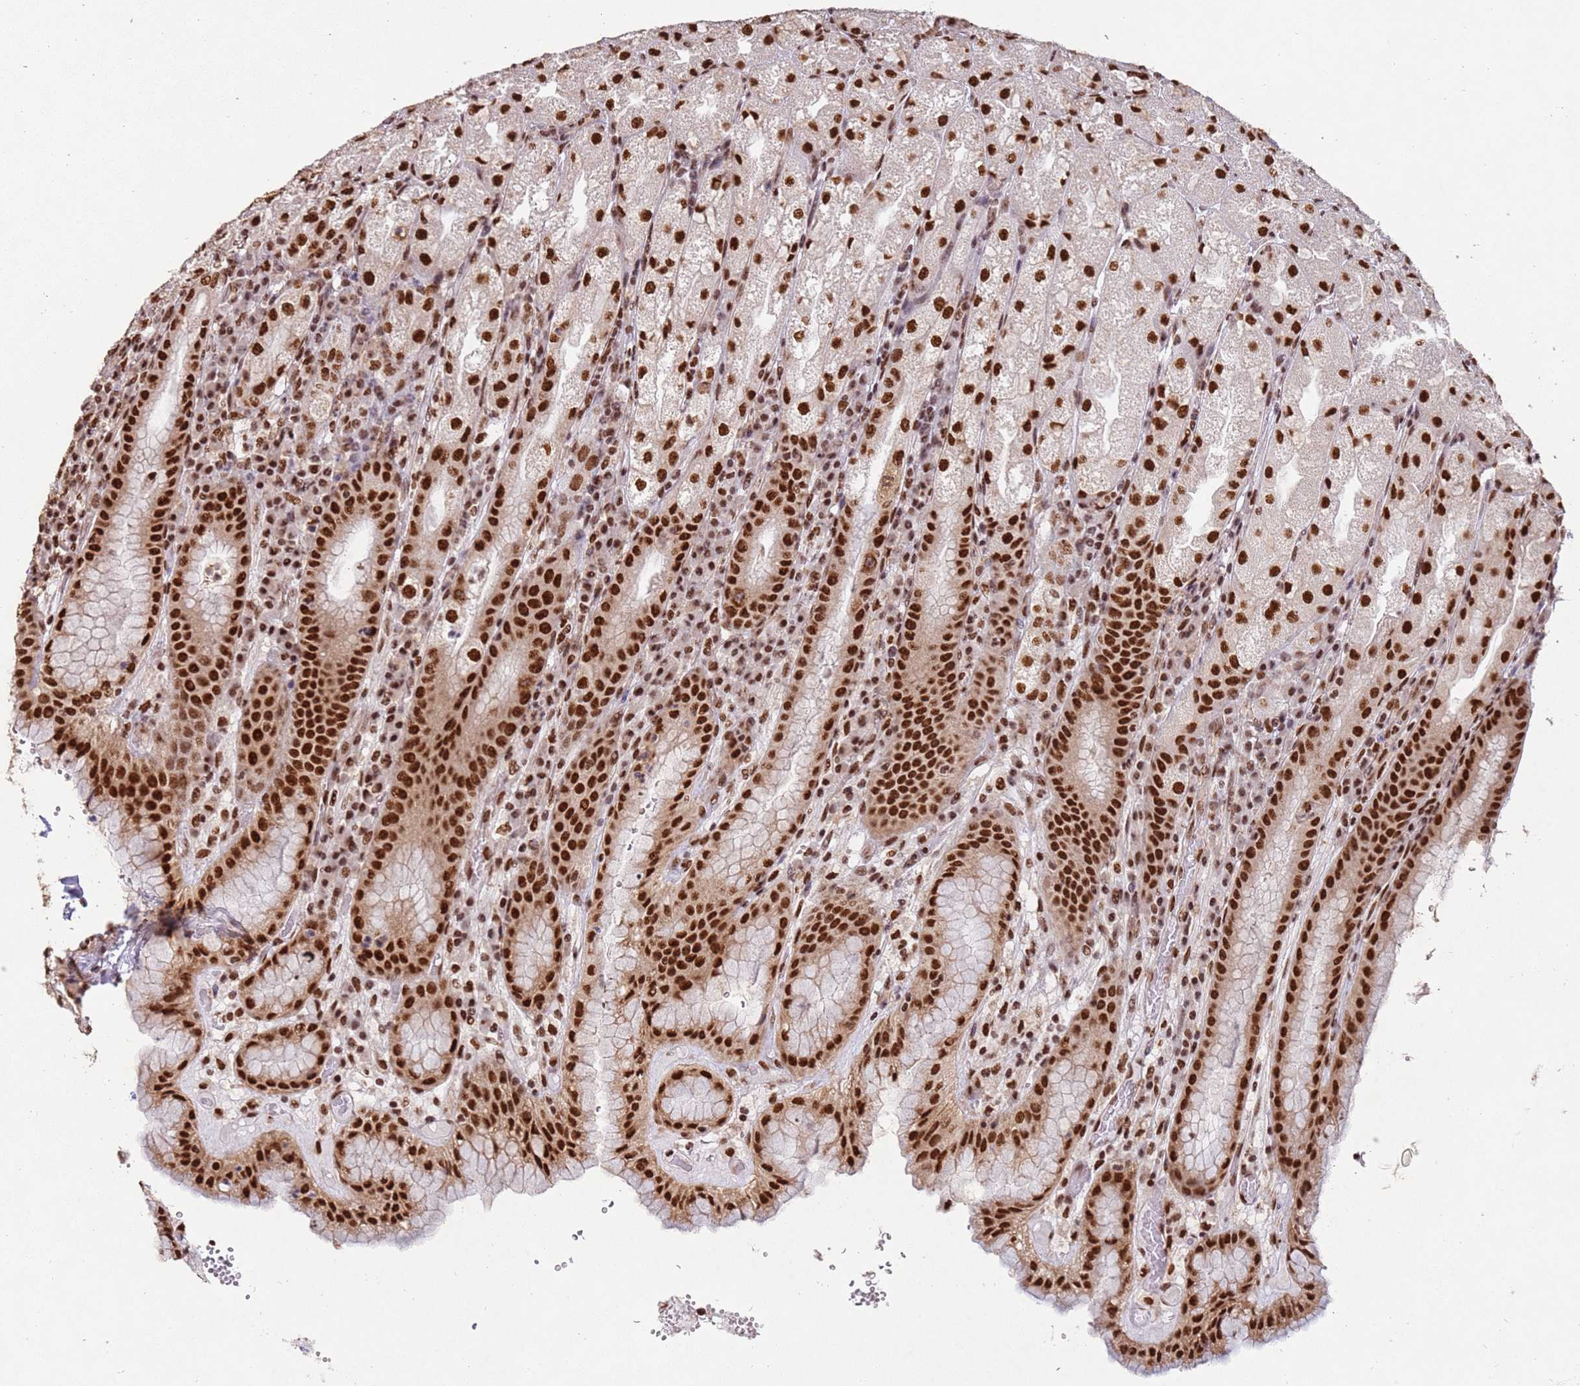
{"staining": {"intensity": "strong", "quantity": ">75%", "location": "nuclear"}, "tissue": "stomach", "cell_type": "Glandular cells", "image_type": "normal", "snomed": [{"axis": "morphology", "description": "Normal tissue, NOS"}, {"axis": "topography", "description": "Stomach, upper"}], "caption": "Immunohistochemistry micrograph of benign stomach: human stomach stained using immunohistochemistry (IHC) demonstrates high levels of strong protein expression localized specifically in the nuclear of glandular cells, appearing as a nuclear brown color.", "gene": "ESF1", "patient": {"sex": "male", "age": 52}}